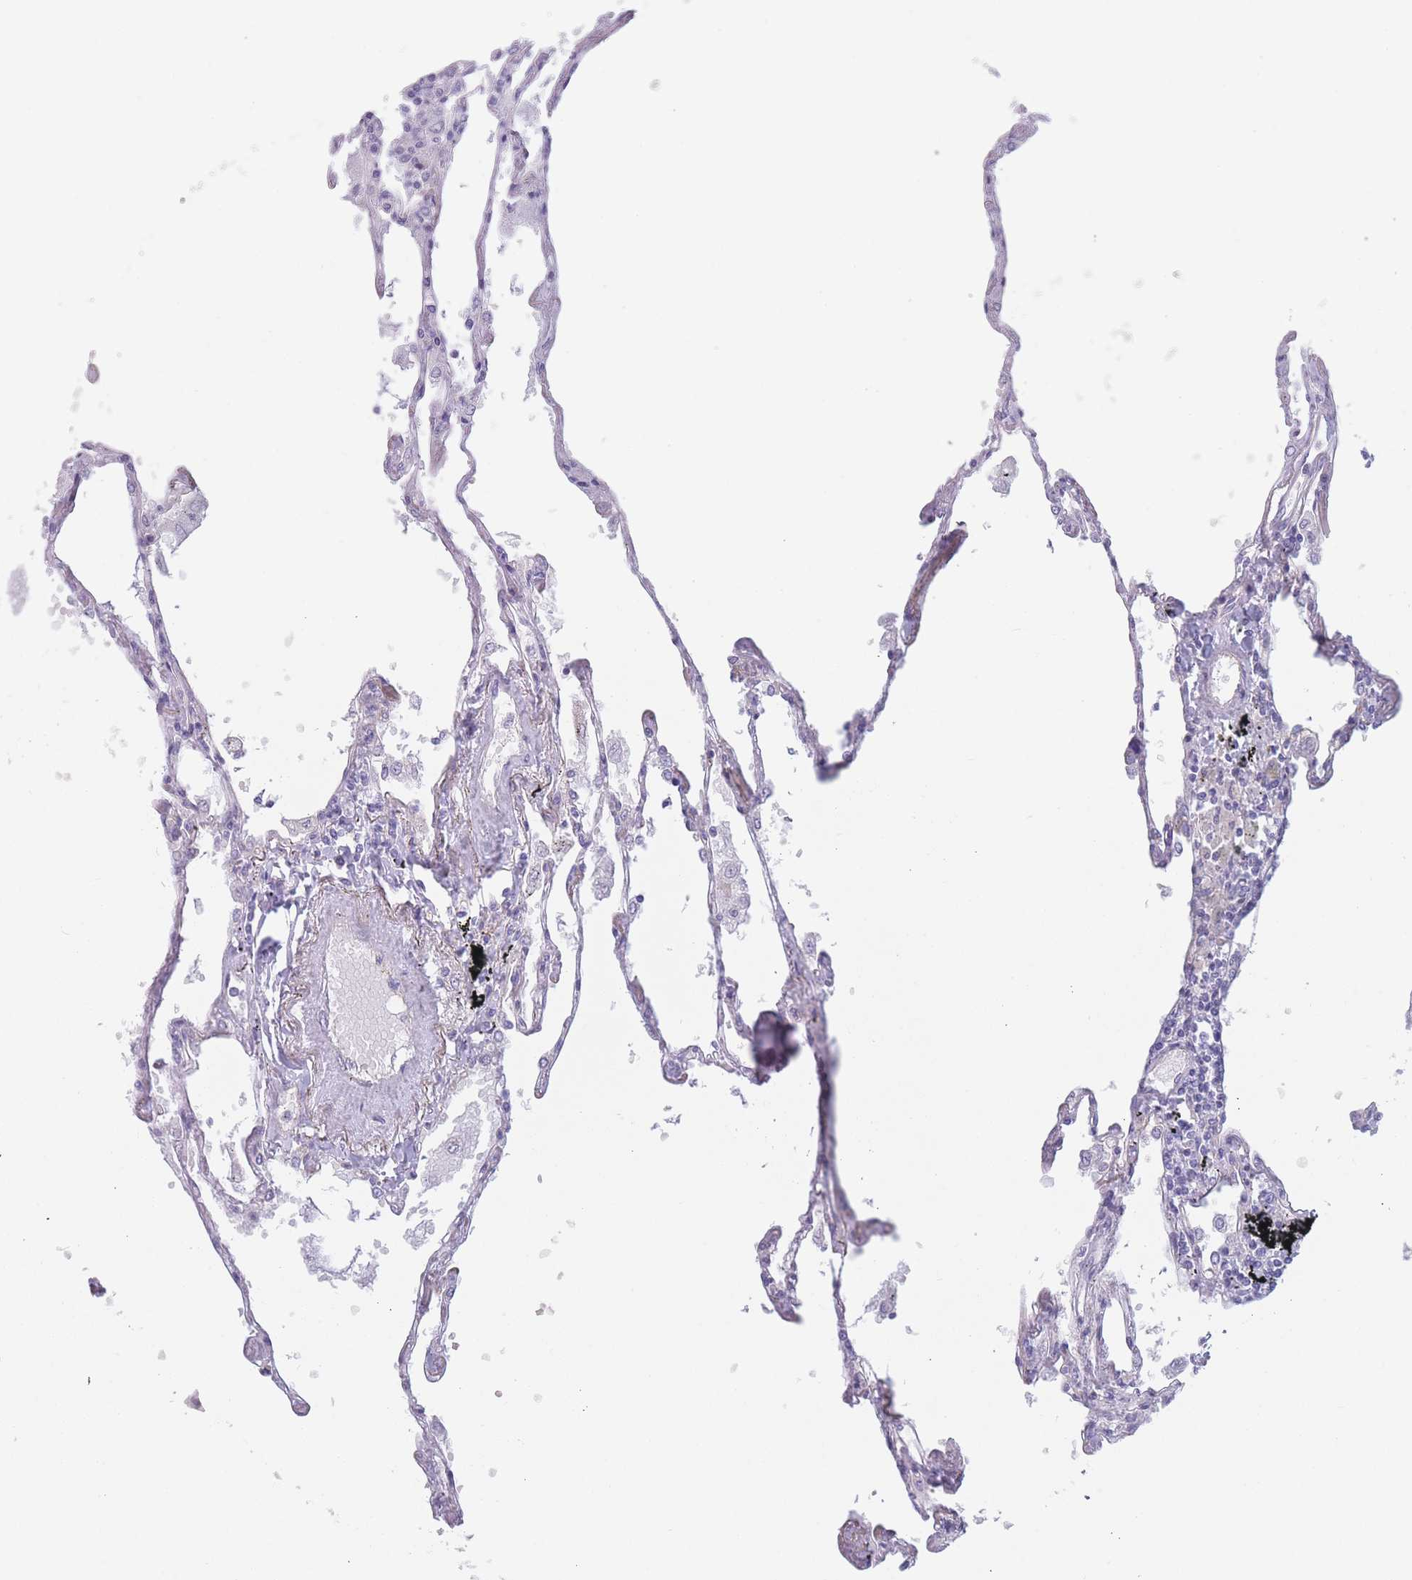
{"staining": {"intensity": "negative", "quantity": "none", "location": "none"}, "tissue": "lung", "cell_type": "Alveolar cells", "image_type": "normal", "snomed": [{"axis": "morphology", "description": "Normal tissue, NOS"}, {"axis": "topography", "description": "Lung"}], "caption": "IHC histopathology image of unremarkable lung stained for a protein (brown), which demonstrates no expression in alveolar cells. (Brightfield microscopy of DAB immunohistochemistry at high magnification).", "gene": "FAM227B", "patient": {"sex": "female", "age": 67}}